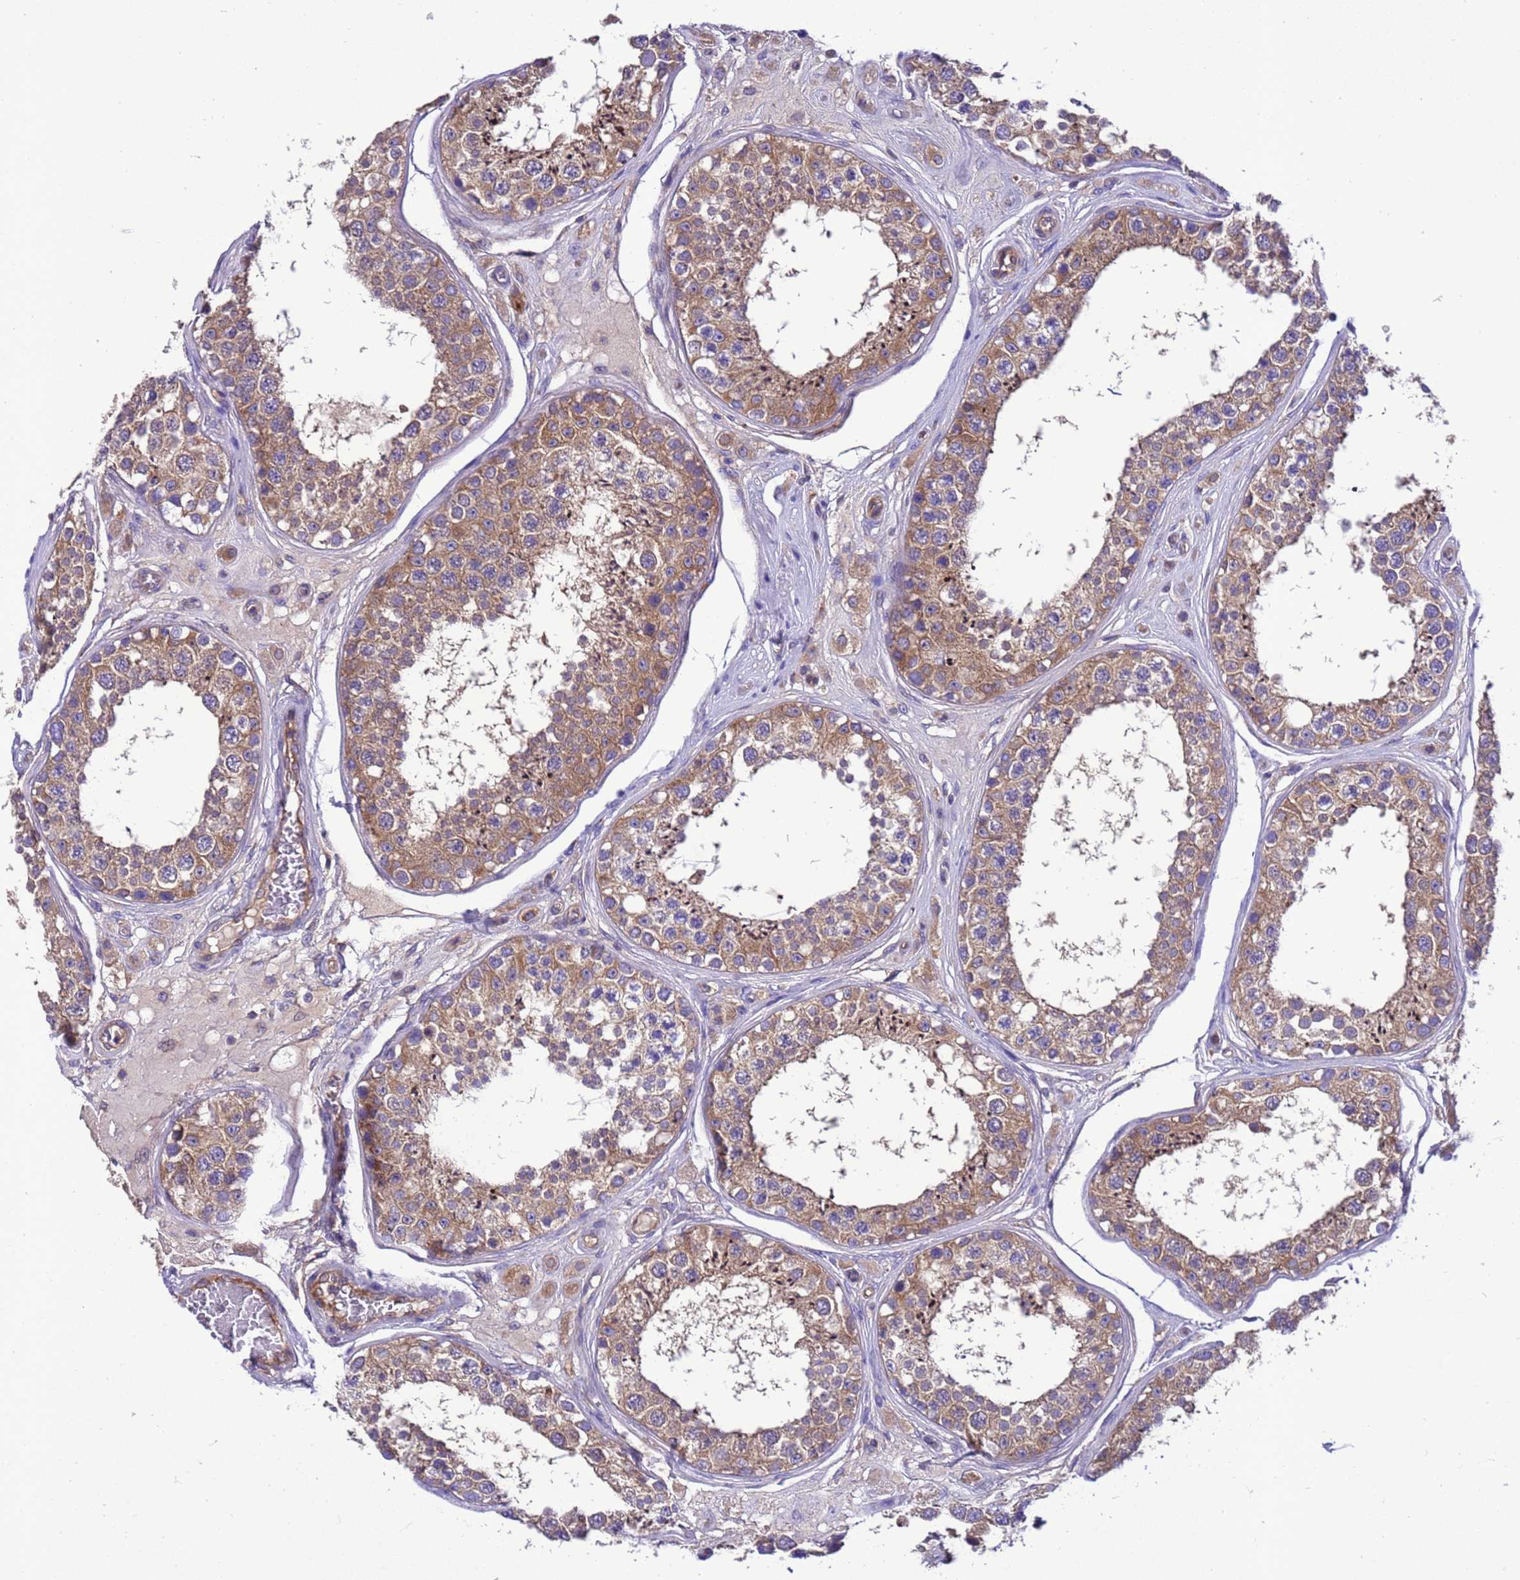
{"staining": {"intensity": "moderate", "quantity": ">75%", "location": "cytoplasmic/membranous"}, "tissue": "testis", "cell_type": "Cells in seminiferous ducts", "image_type": "normal", "snomed": [{"axis": "morphology", "description": "Normal tissue, NOS"}, {"axis": "topography", "description": "Testis"}], "caption": "Immunohistochemistry (IHC) of unremarkable human testis displays medium levels of moderate cytoplasmic/membranous expression in approximately >75% of cells in seminiferous ducts. The protein of interest is stained brown, and the nuclei are stained in blue (DAB IHC with brightfield microscopy, high magnification).", "gene": "RABEP2", "patient": {"sex": "male", "age": 25}}